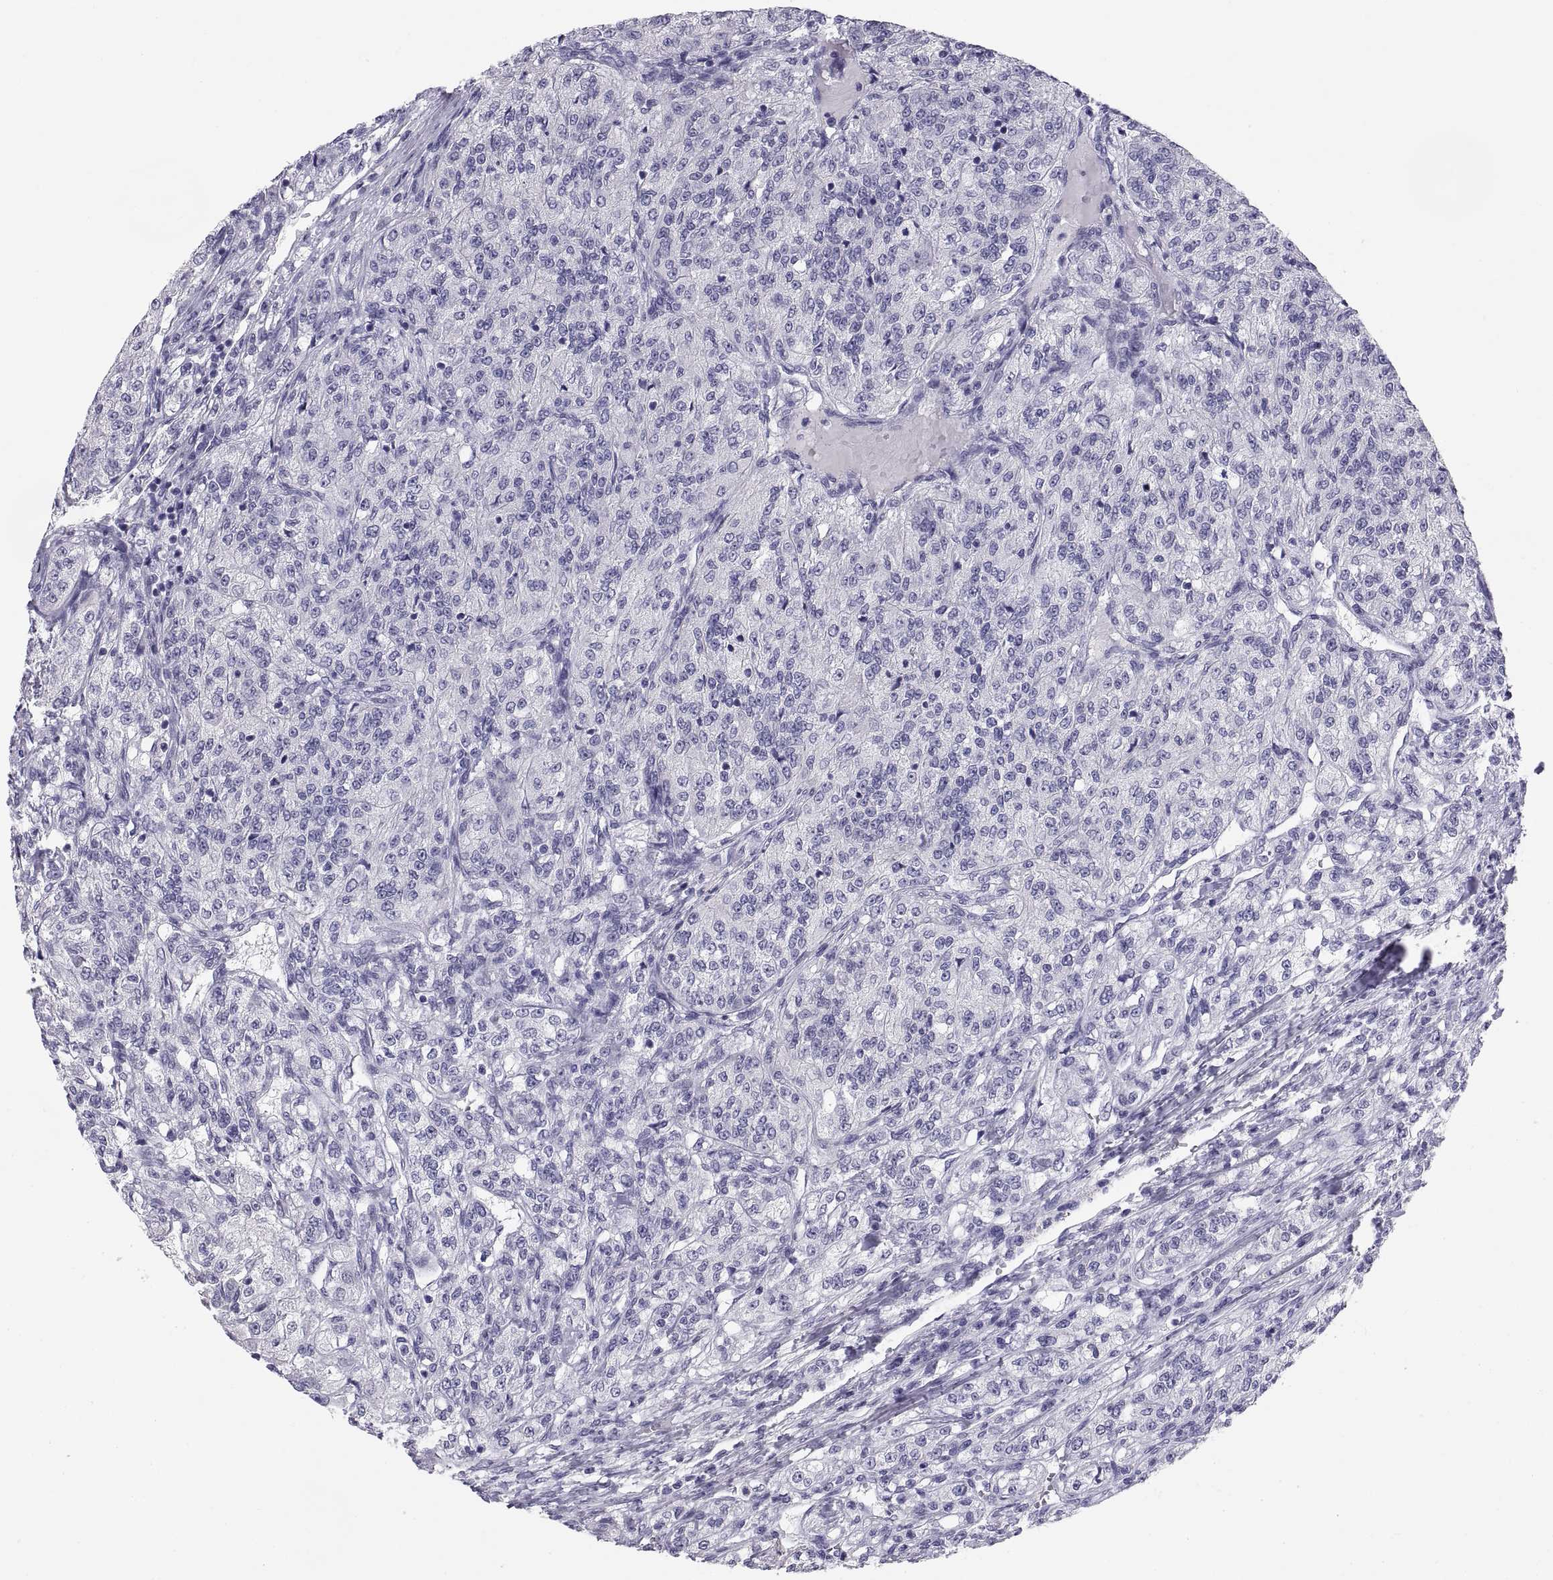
{"staining": {"intensity": "negative", "quantity": "none", "location": "none"}, "tissue": "renal cancer", "cell_type": "Tumor cells", "image_type": "cancer", "snomed": [{"axis": "morphology", "description": "Adenocarcinoma, NOS"}, {"axis": "topography", "description": "Kidney"}], "caption": "Adenocarcinoma (renal) was stained to show a protein in brown. There is no significant staining in tumor cells. The staining is performed using DAB (3,3'-diaminobenzidine) brown chromogen with nuclei counter-stained in using hematoxylin.", "gene": "TEX13A", "patient": {"sex": "female", "age": 63}}